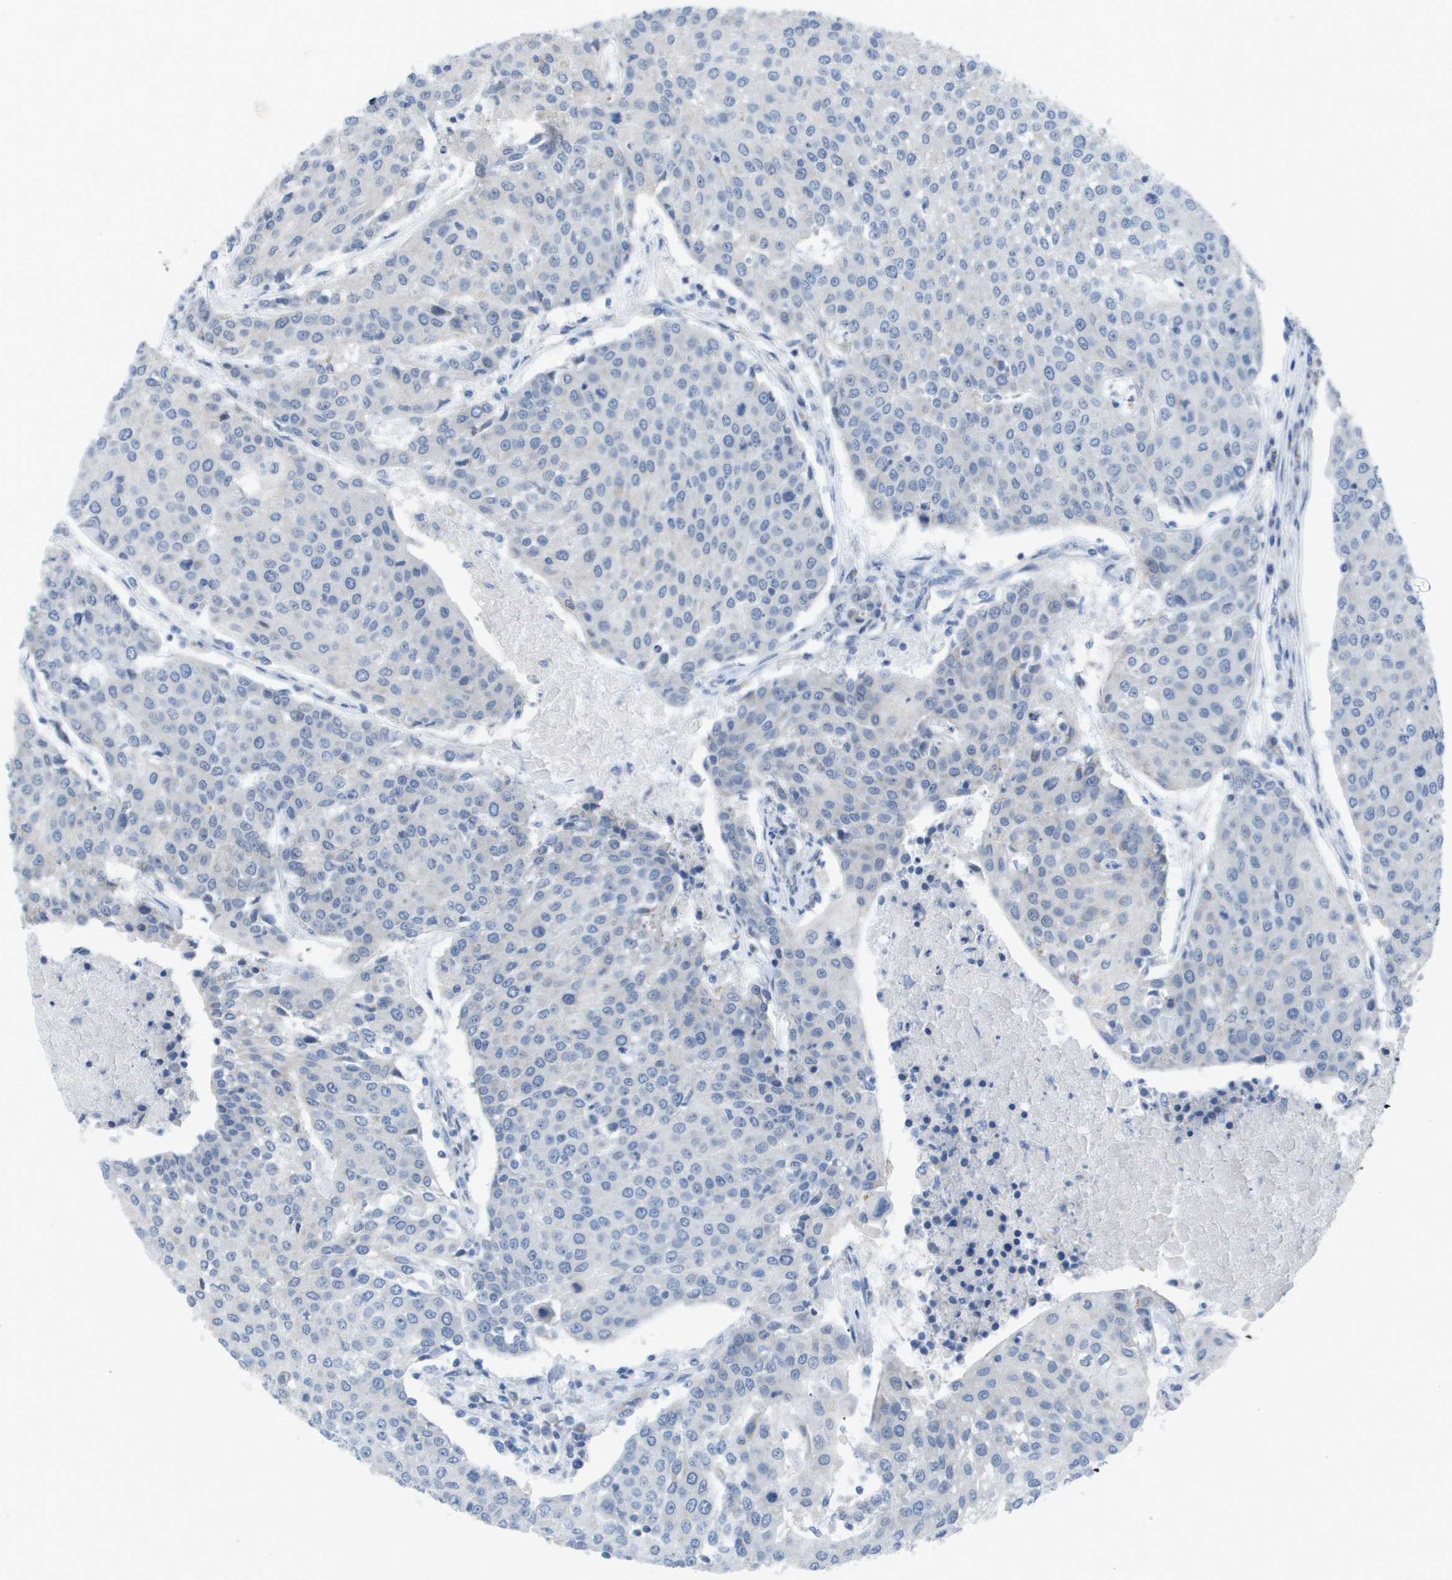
{"staining": {"intensity": "negative", "quantity": "none", "location": "none"}, "tissue": "urothelial cancer", "cell_type": "Tumor cells", "image_type": "cancer", "snomed": [{"axis": "morphology", "description": "Urothelial carcinoma, High grade"}, {"axis": "topography", "description": "Urinary bladder"}], "caption": "The IHC photomicrograph has no significant positivity in tumor cells of high-grade urothelial carcinoma tissue. (DAB immunohistochemistry (IHC), high magnification).", "gene": "TMEM223", "patient": {"sex": "female", "age": 85}}